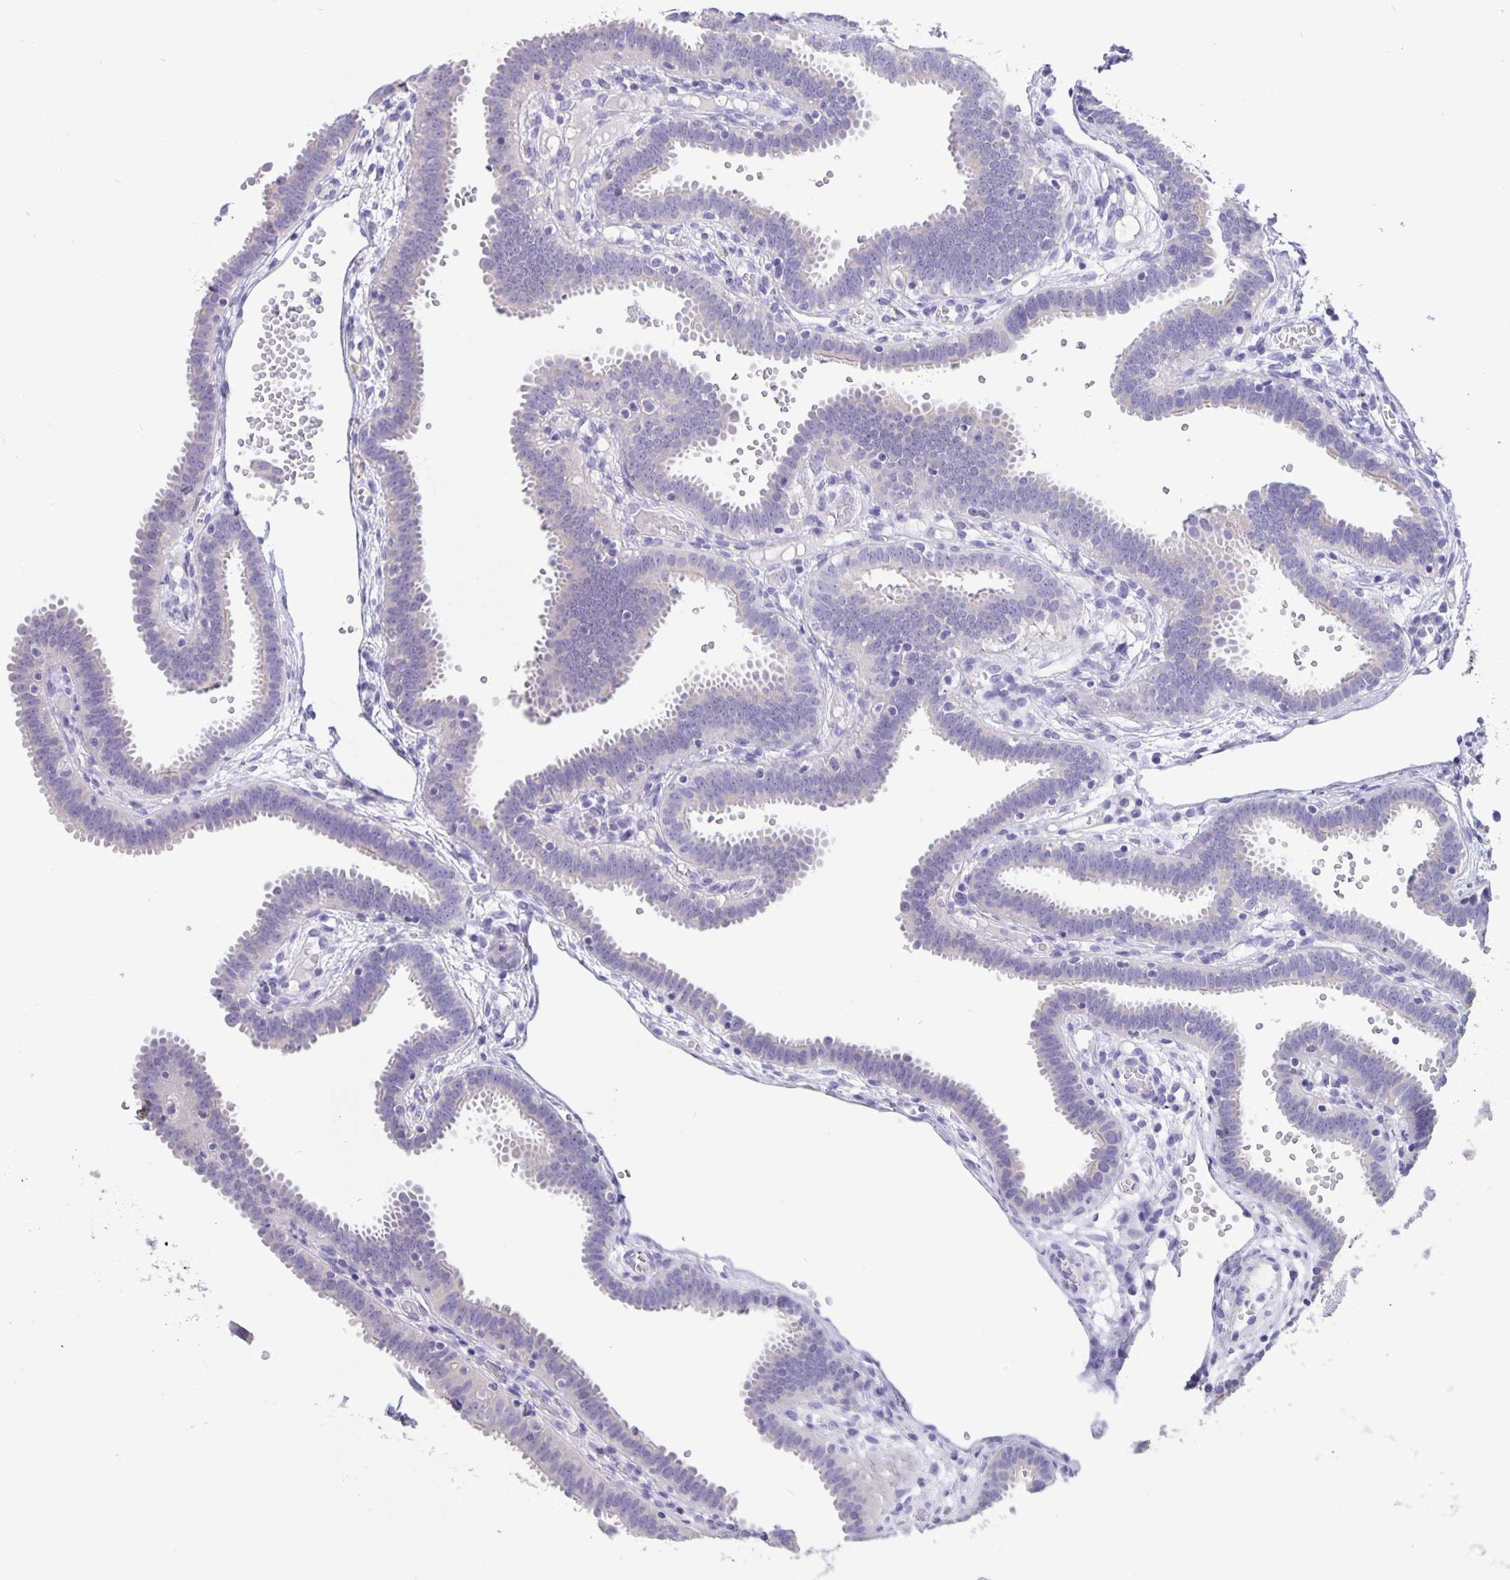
{"staining": {"intensity": "negative", "quantity": "none", "location": "none"}, "tissue": "fallopian tube", "cell_type": "Glandular cells", "image_type": "normal", "snomed": [{"axis": "morphology", "description": "Normal tissue, NOS"}, {"axis": "topography", "description": "Fallopian tube"}], "caption": "Immunohistochemical staining of benign fallopian tube demonstrates no significant staining in glandular cells. (IHC, brightfield microscopy, high magnification).", "gene": "ERMN", "patient": {"sex": "female", "age": 37}}